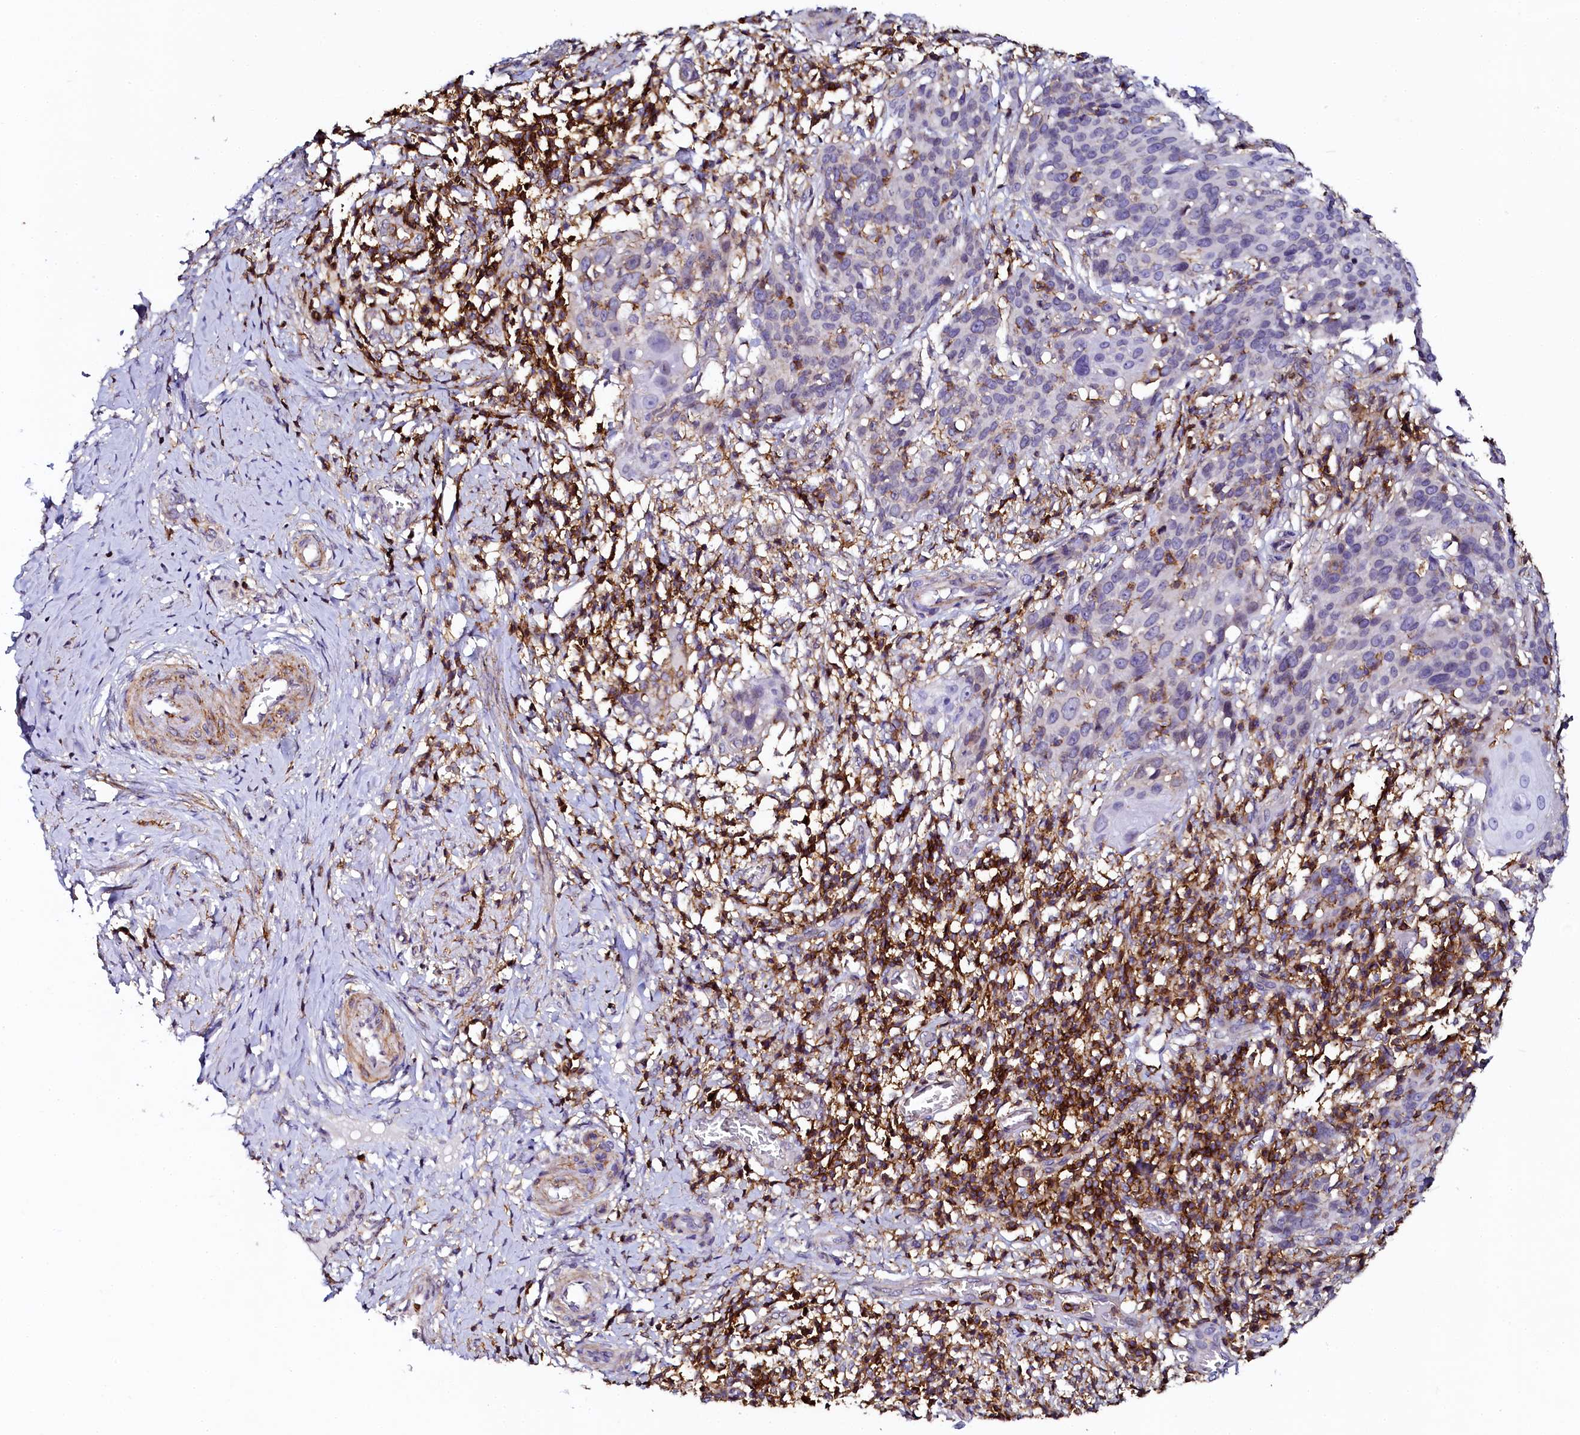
{"staining": {"intensity": "negative", "quantity": "none", "location": "none"}, "tissue": "cervical cancer", "cell_type": "Tumor cells", "image_type": "cancer", "snomed": [{"axis": "morphology", "description": "Squamous cell carcinoma, NOS"}, {"axis": "topography", "description": "Cervix"}], "caption": "The immunohistochemistry (IHC) photomicrograph has no significant positivity in tumor cells of cervical cancer (squamous cell carcinoma) tissue.", "gene": "AAAS", "patient": {"sex": "female", "age": 50}}